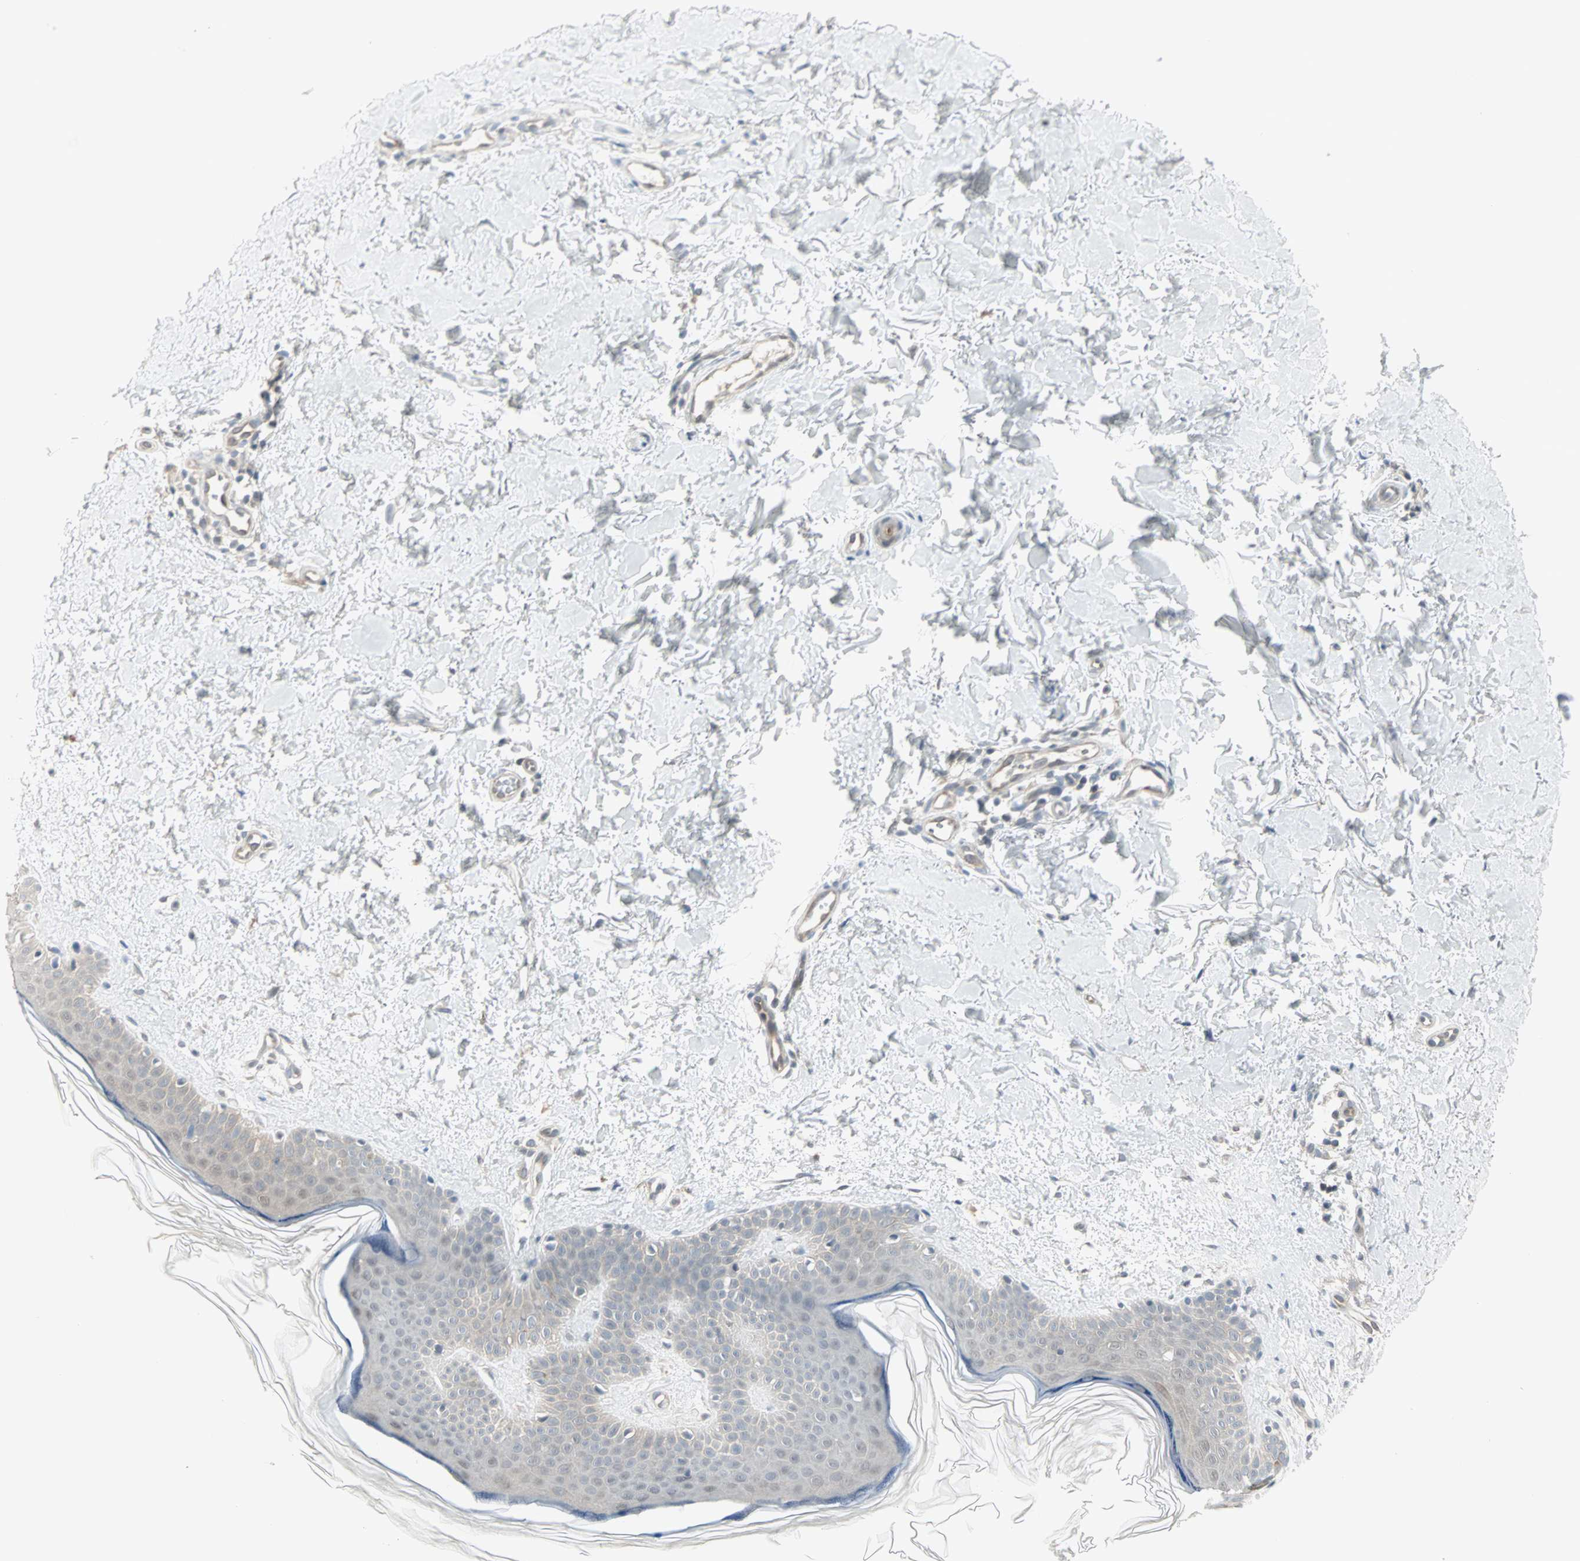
{"staining": {"intensity": "negative", "quantity": "none", "location": "none"}, "tissue": "skin", "cell_type": "Fibroblasts", "image_type": "normal", "snomed": [{"axis": "morphology", "description": "Normal tissue, NOS"}, {"axis": "topography", "description": "Skin"}], "caption": "Fibroblasts are negative for brown protein staining in unremarkable skin. (DAB IHC visualized using brightfield microscopy, high magnification).", "gene": "PTPA", "patient": {"sex": "female", "age": 56}}